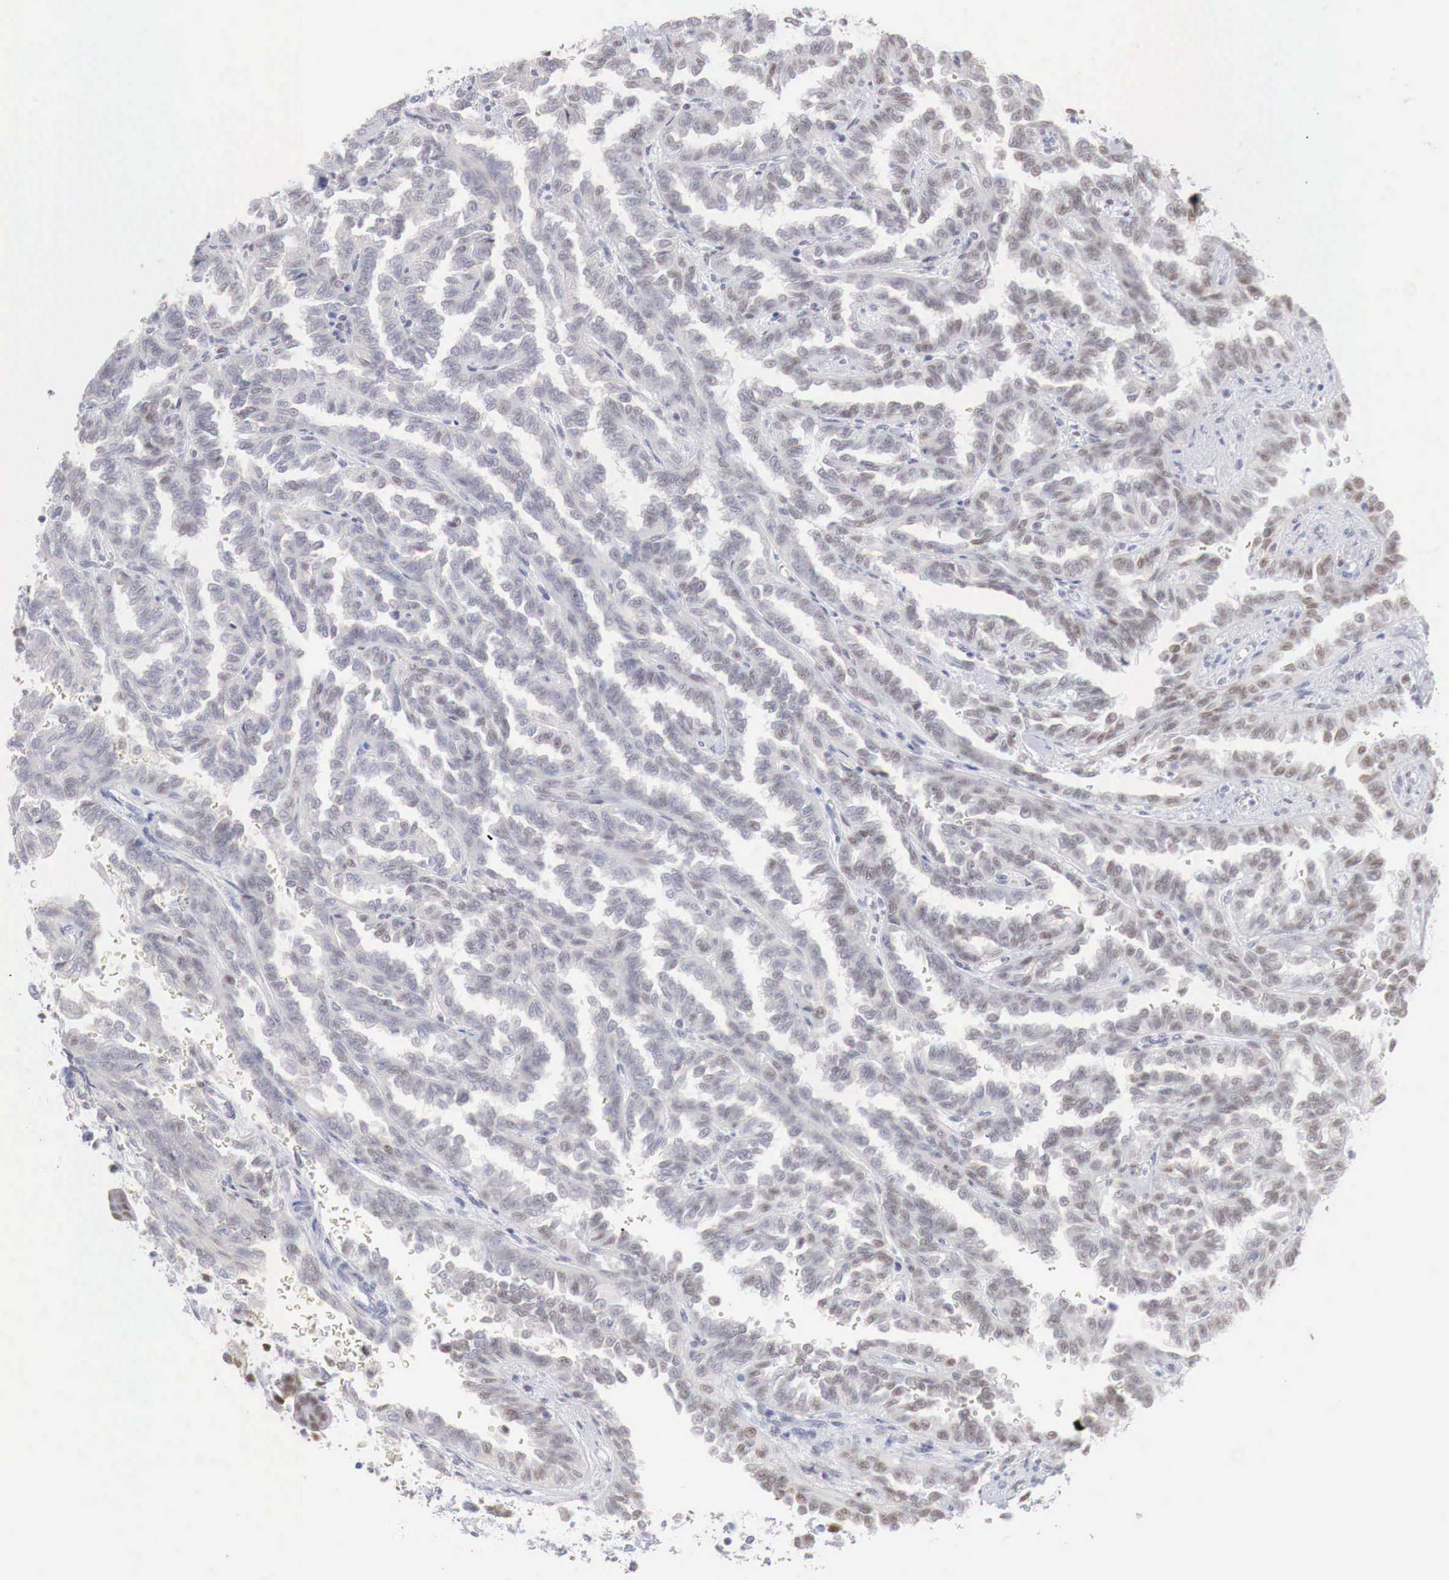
{"staining": {"intensity": "moderate", "quantity": ">75%", "location": "nuclear"}, "tissue": "renal cancer", "cell_type": "Tumor cells", "image_type": "cancer", "snomed": [{"axis": "morphology", "description": "Inflammation, NOS"}, {"axis": "morphology", "description": "Adenocarcinoma, NOS"}, {"axis": "topography", "description": "Kidney"}], "caption": "This image exhibits immunohistochemistry (IHC) staining of human renal cancer, with medium moderate nuclear expression in about >75% of tumor cells.", "gene": "FOXP2", "patient": {"sex": "male", "age": 68}}